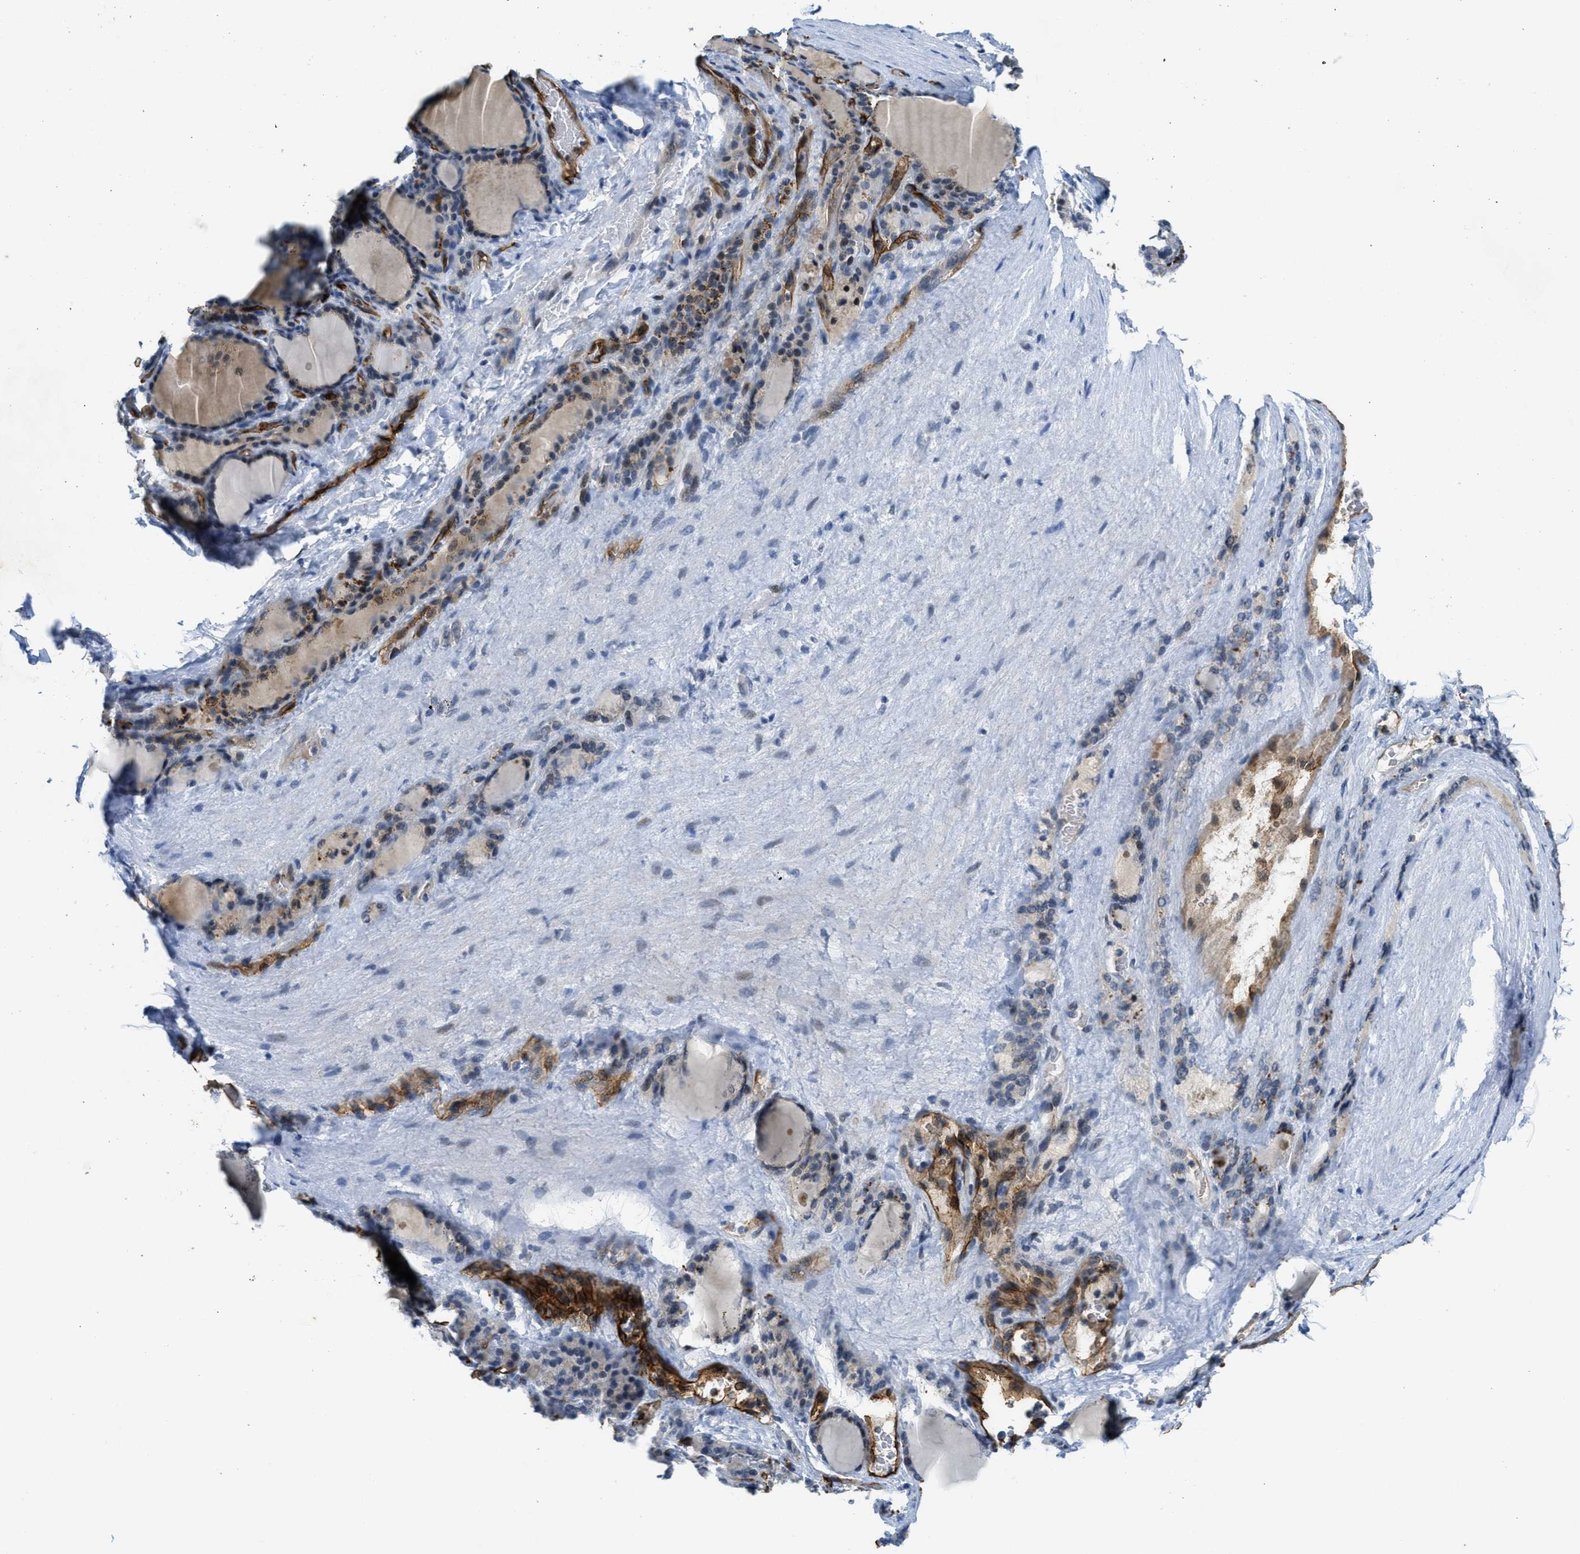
{"staining": {"intensity": "weak", "quantity": "<25%", "location": "cytoplasmic/membranous"}, "tissue": "thyroid gland", "cell_type": "Glandular cells", "image_type": "normal", "snomed": [{"axis": "morphology", "description": "Normal tissue, NOS"}, {"axis": "topography", "description": "Thyroid gland"}], "caption": "IHC image of normal thyroid gland: human thyroid gland stained with DAB displays no significant protein staining in glandular cells. (DAB immunohistochemistry visualized using brightfield microscopy, high magnification).", "gene": "SLCO2A1", "patient": {"sex": "female", "age": 28}}